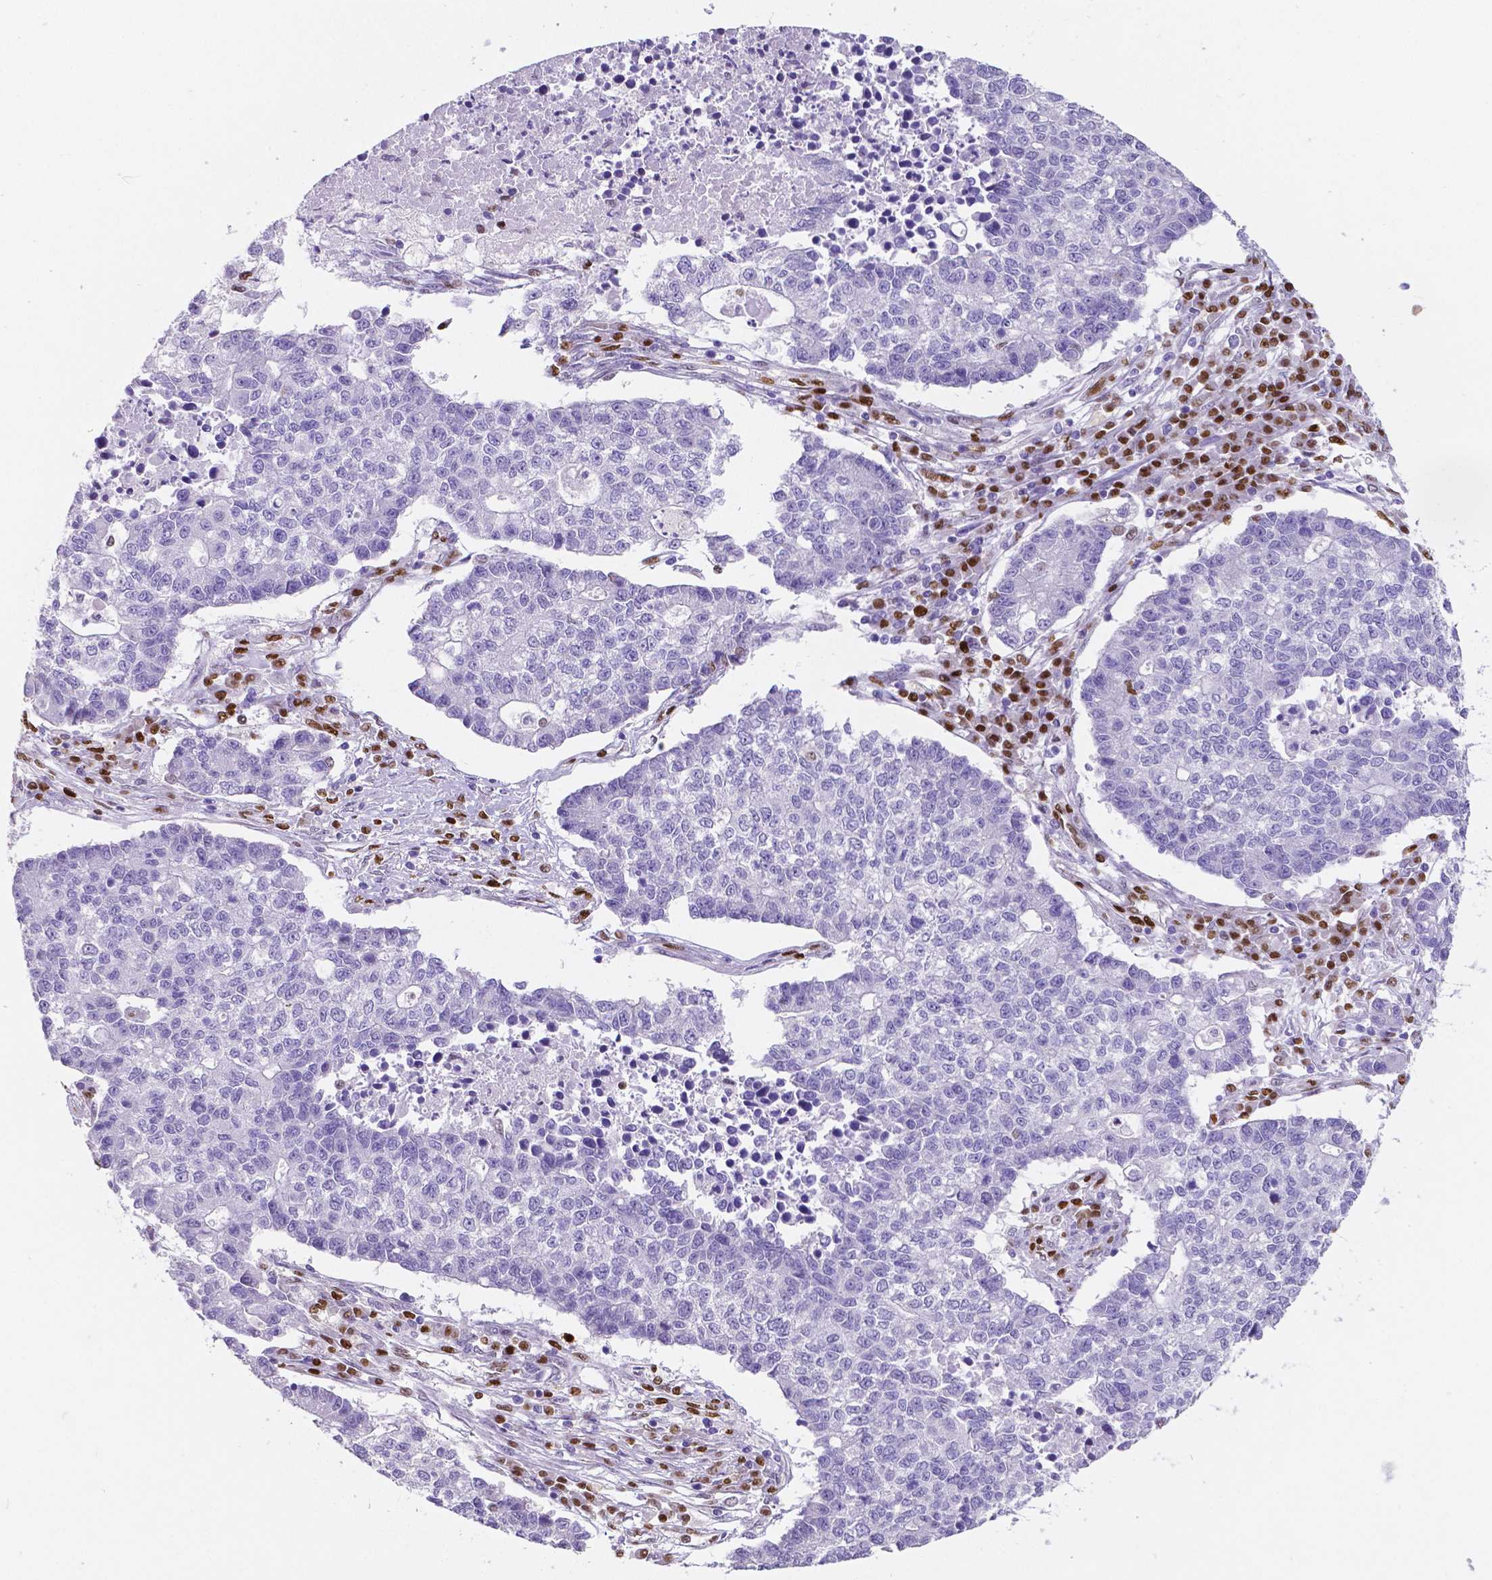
{"staining": {"intensity": "negative", "quantity": "none", "location": "none"}, "tissue": "lung cancer", "cell_type": "Tumor cells", "image_type": "cancer", "snomed": [{"axis": "morphology", "description": "Adenocarcinoma, NOS"}, {"axis": "topography", "description": "Lung"}], "caption": "IHC histopathology image of lung cancer stained for a protein (brown), which demonstrates no staining in tumor cells.", "gene": "MEF2C", "patient": {"sex": "male", "age": 57}}